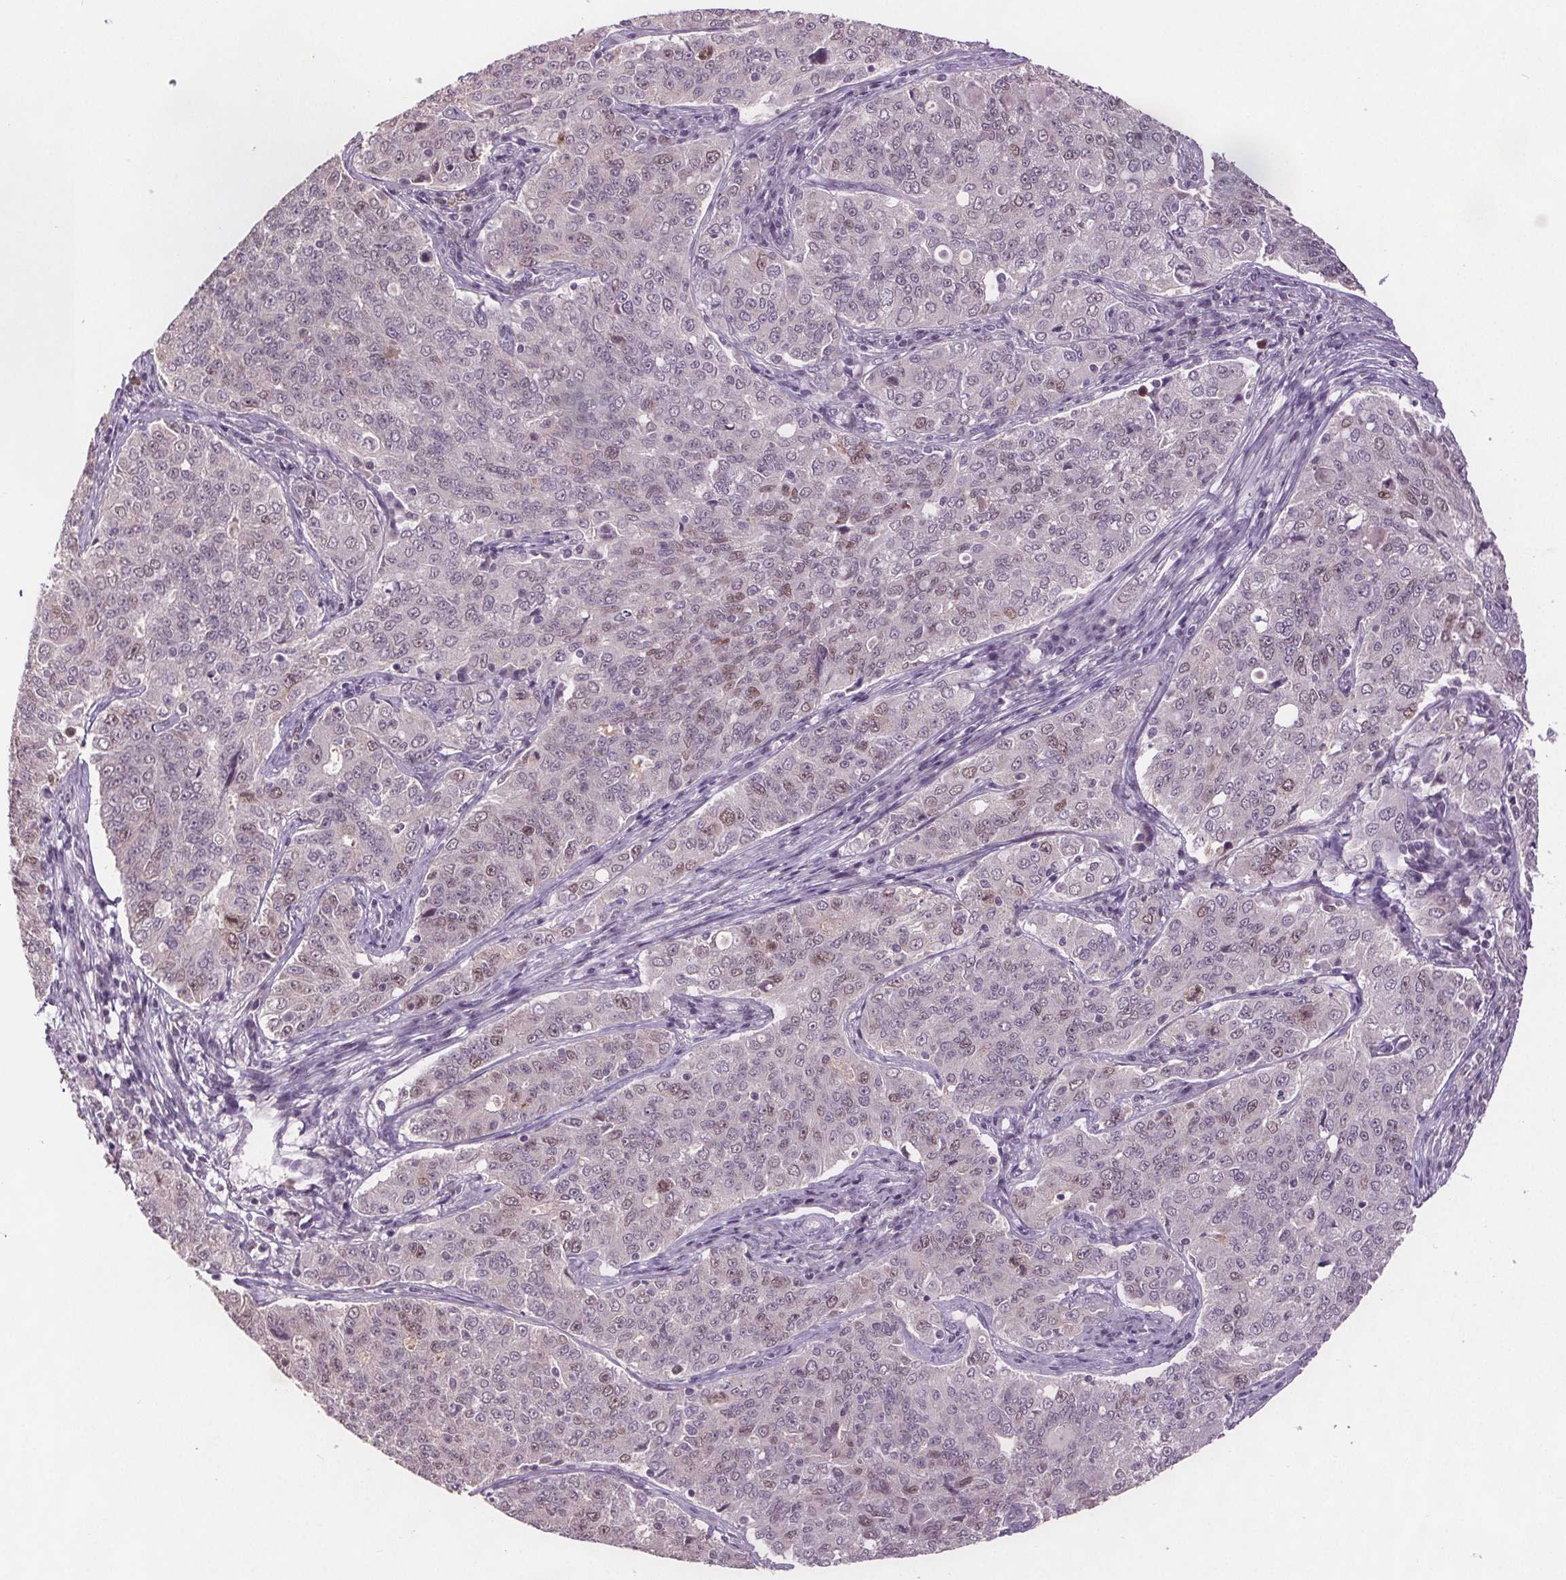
{"staining": {"intensity": "weak", "quantity": "<25%", "location": "nuclear"}, "tissue": "endometrial cancer", "cell_type": "Tumor cells", "image_type": "cancer", "snomed": [{"axis": "morphology", "description": "Adenocarcinoma, NOS"}, {"axis": "topography", "description": "Endometrium"}], "caption": "Immunohistochemistry of human endometrial cancer (adenocarcinoma) shows no staining in tumor cells.", "gene": "CENPF", "patient": {"sex": "female", "age": 43}}